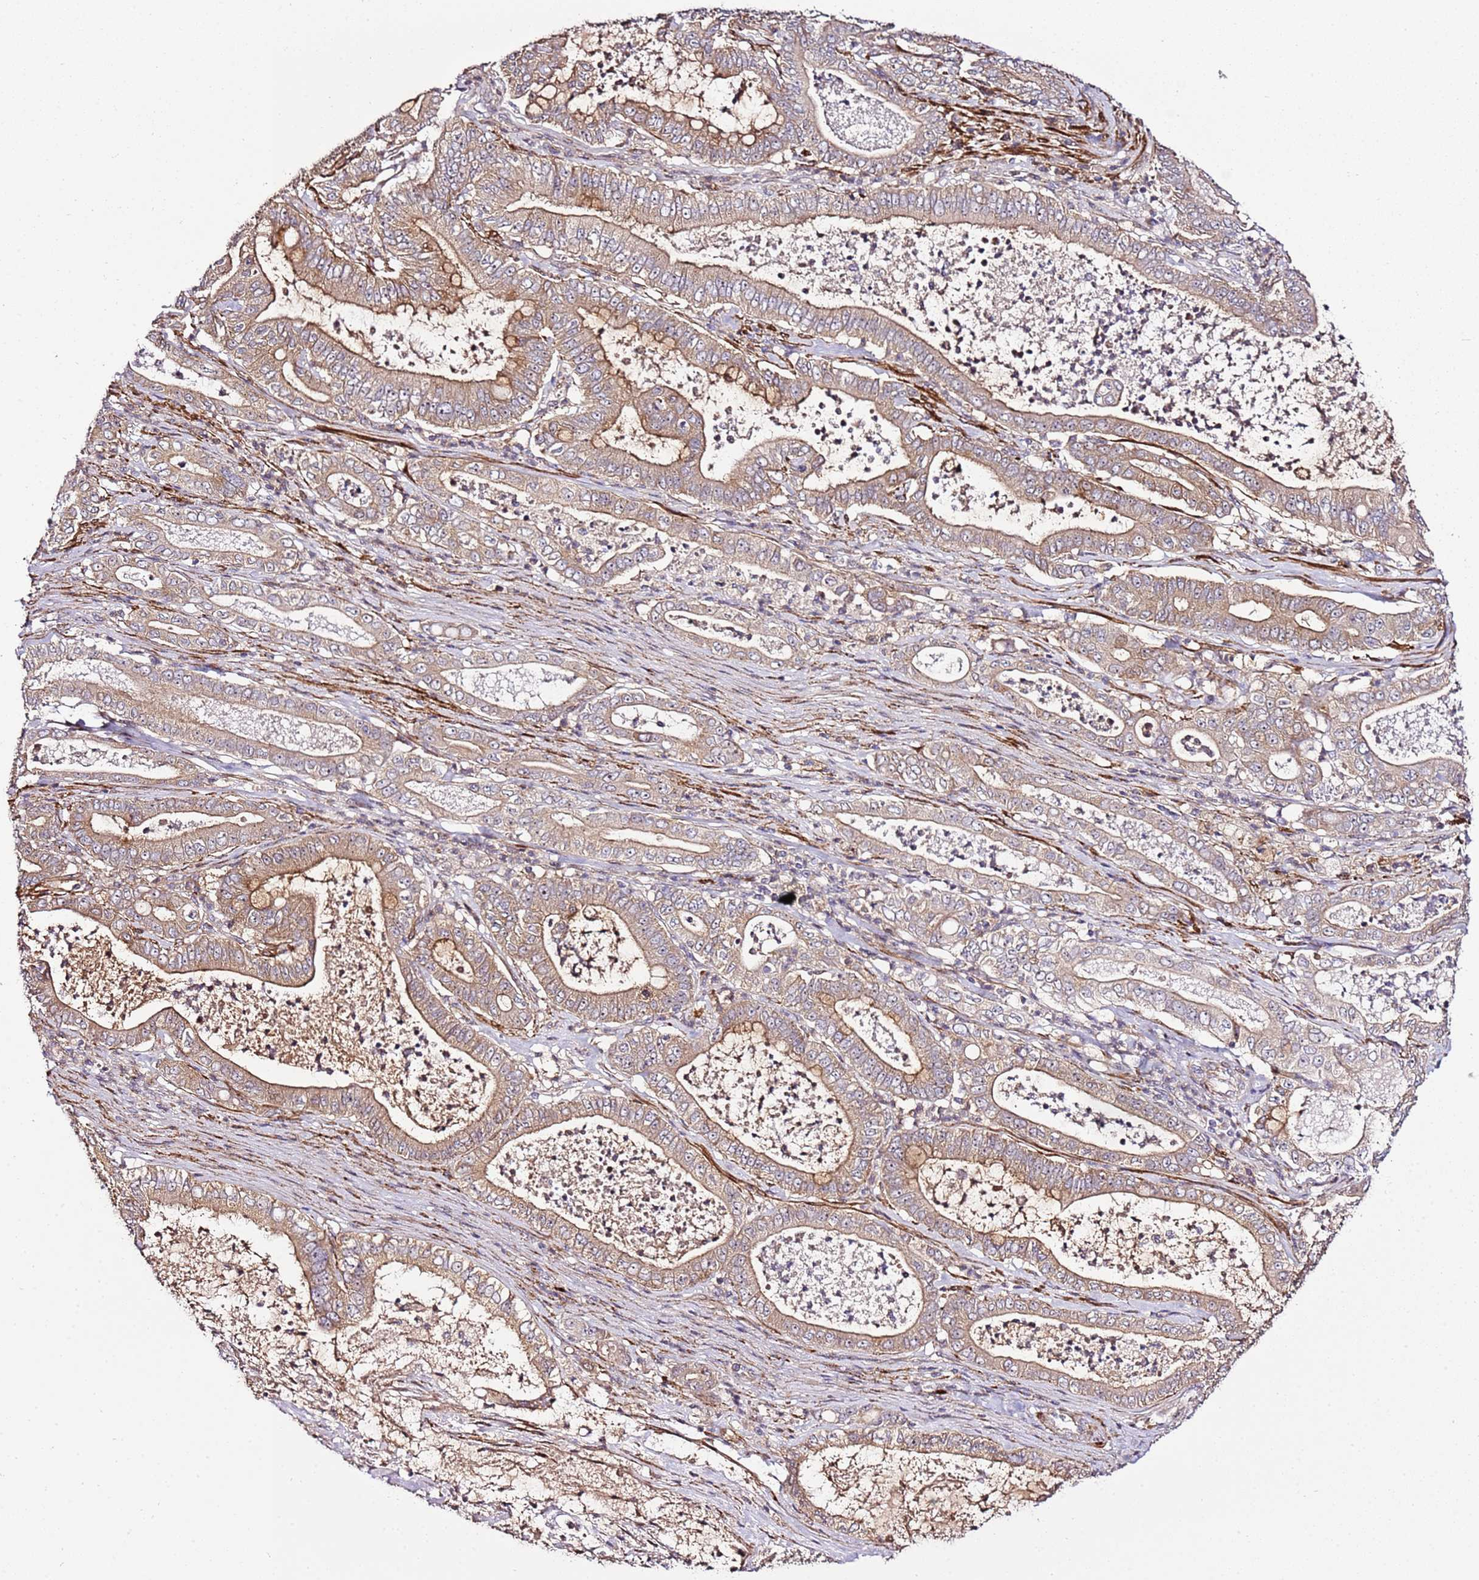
{"staining": {"intensity": "moderate", "quantity": ">75%", "location": "cytoplasmic/membranous"}, "tissue": "pancreatic cancer", "cell_type": "Tumor cells", "image_type": "cancer", "snomed": [{"axis": "morphology", "description": "Adenocarcinoma, NOS"}, {"axis": "topography", "description": "Pancreas"}], "caption": "High-magnification brightfield microscopy of pancreatic adenocarcinoma stained with DAB (3,3'-diaminobenzidine) (brown) and counterstained with hematoxylin (blue). tumor cells exhibit moderate cytoplasmic/membranous expression is seen in about>75% of cells.", "gene": "PVRIG", "patient": {"sex": "male", "age": 71}}